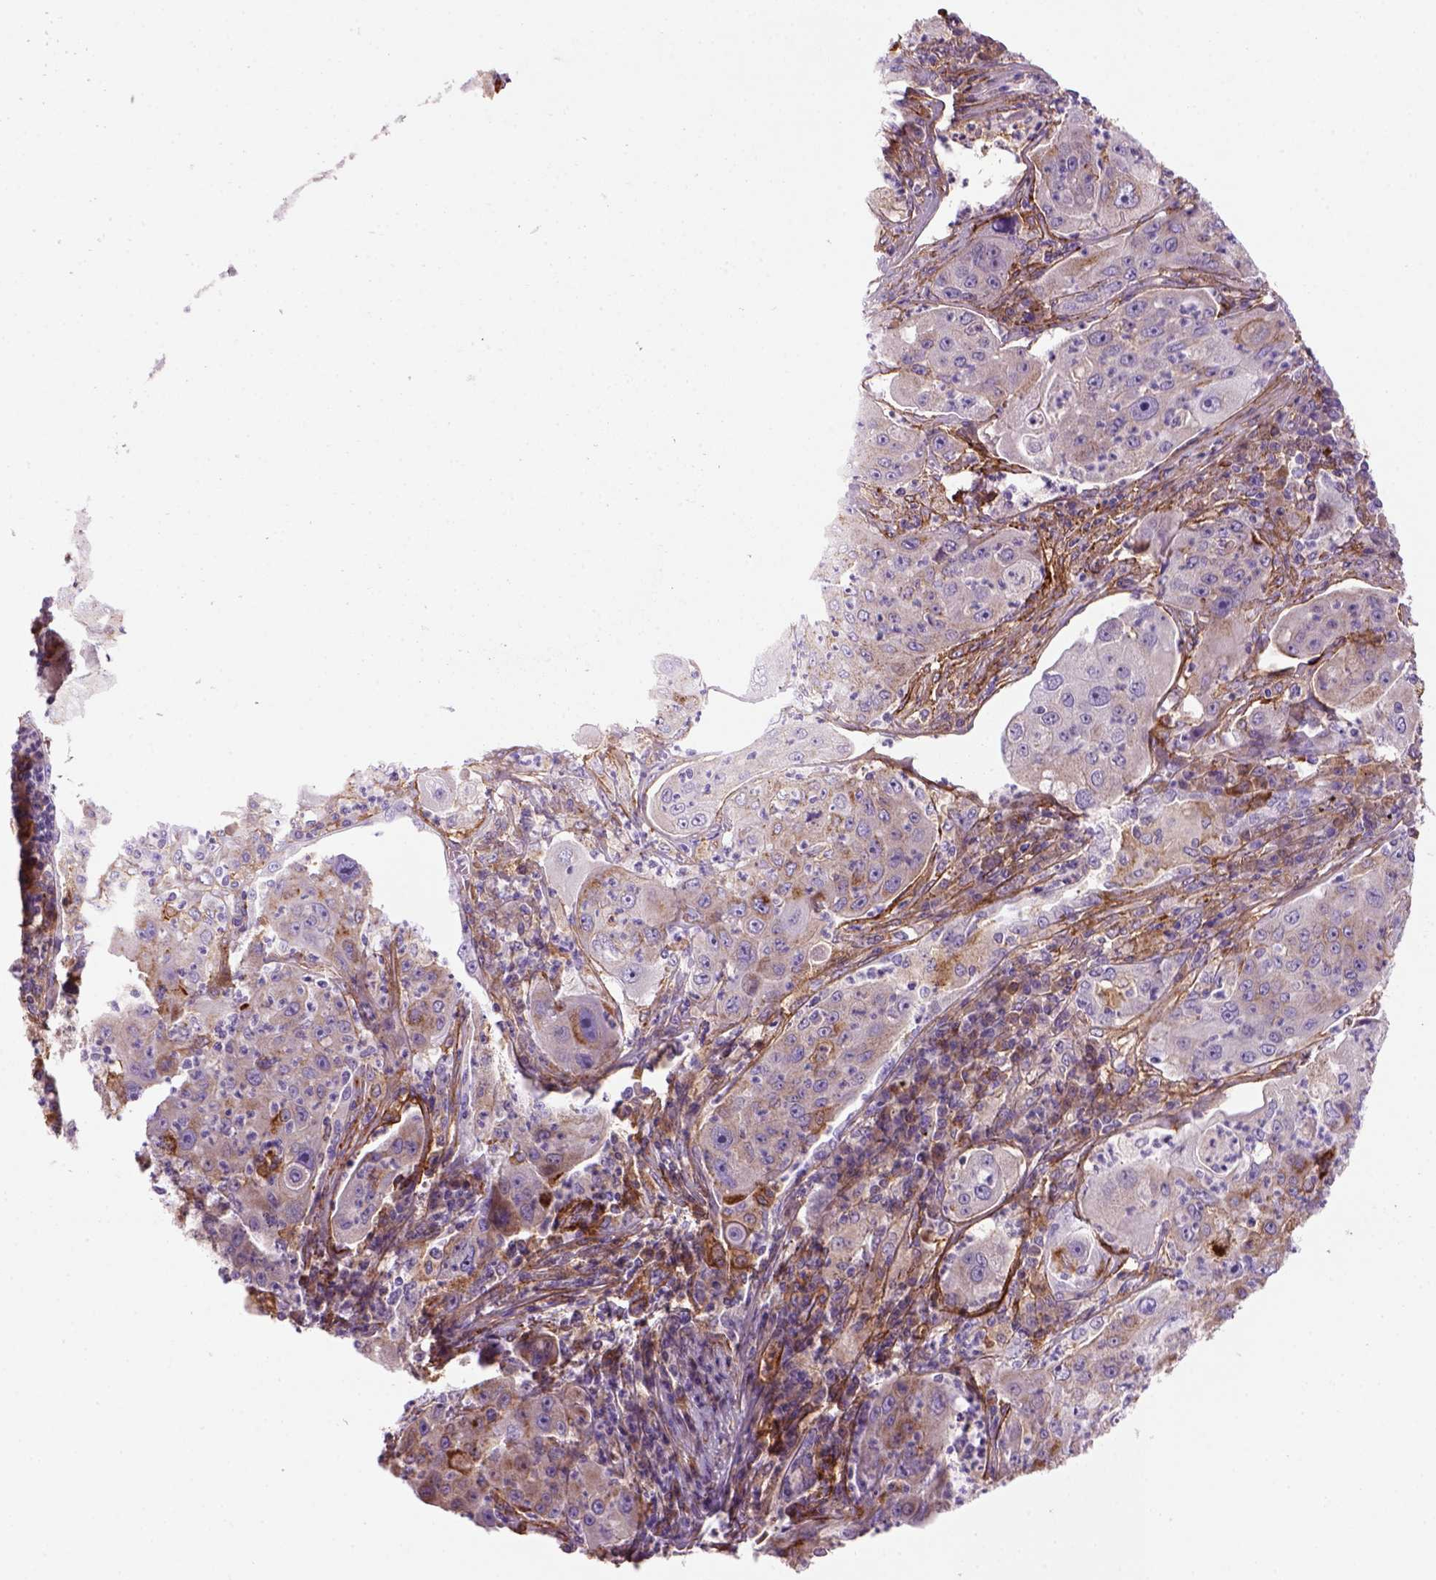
{"staining": {"intensity": "moderate", "quantity": "25%-75%", "location": "cytoplasmic/membranous"}, "tissue": "lung cancer", "cell_type": "Tumor cells", "image_type": "cancer", "snomed": [{"axis": "morphology", "description": "Squamous cell carcinoma, NOS"}, {"axis": "topography", "description": "Lung"}], "caption": "Protein staining of lung cancer tissue displays moderate cytoplasmic/membranous expression in about 25%-75% of tumor cells.", "gene": "MARCKS", "patient": {"sex": "female", "age": 59}}